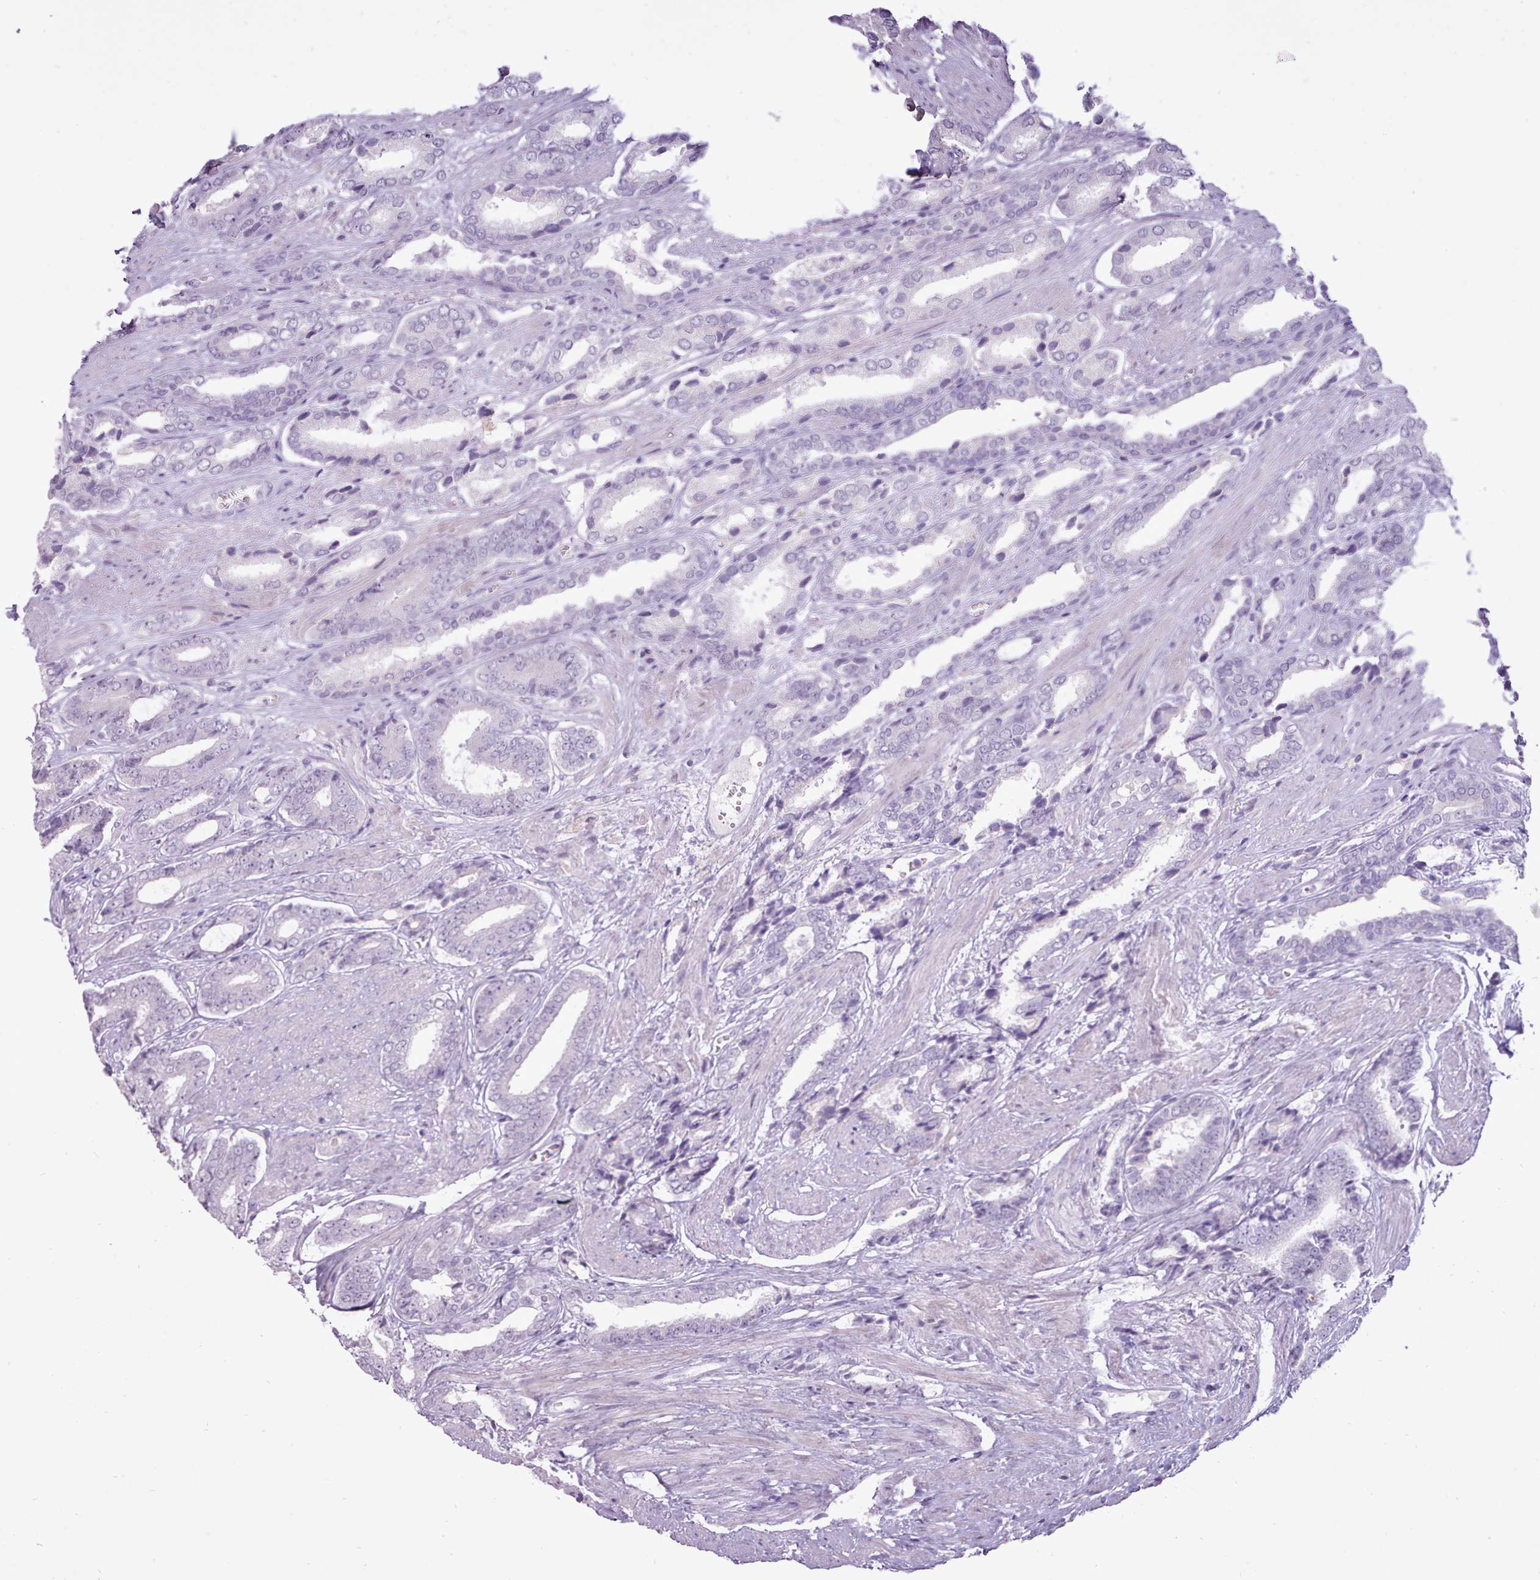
{"staining": {"intensity": "negative", "quantity": "none", "location": "none"}, "tissue": "prostate cancer", "cell_type": "Tumor cells", "image_type": "cancer", "snomed": [{"axis": "morphology", "description": "Adenocarcinoma, NOS"}, {"axis": "topography", "description": "Prostate and seminal vesicle, NOS"}], "caption": "This is a micrograph of IHC staining of prostate cancer, which shows no staining in tumor cells.", "gene": "ATRAID", "patient": {"sex": "male", "age": 76}}